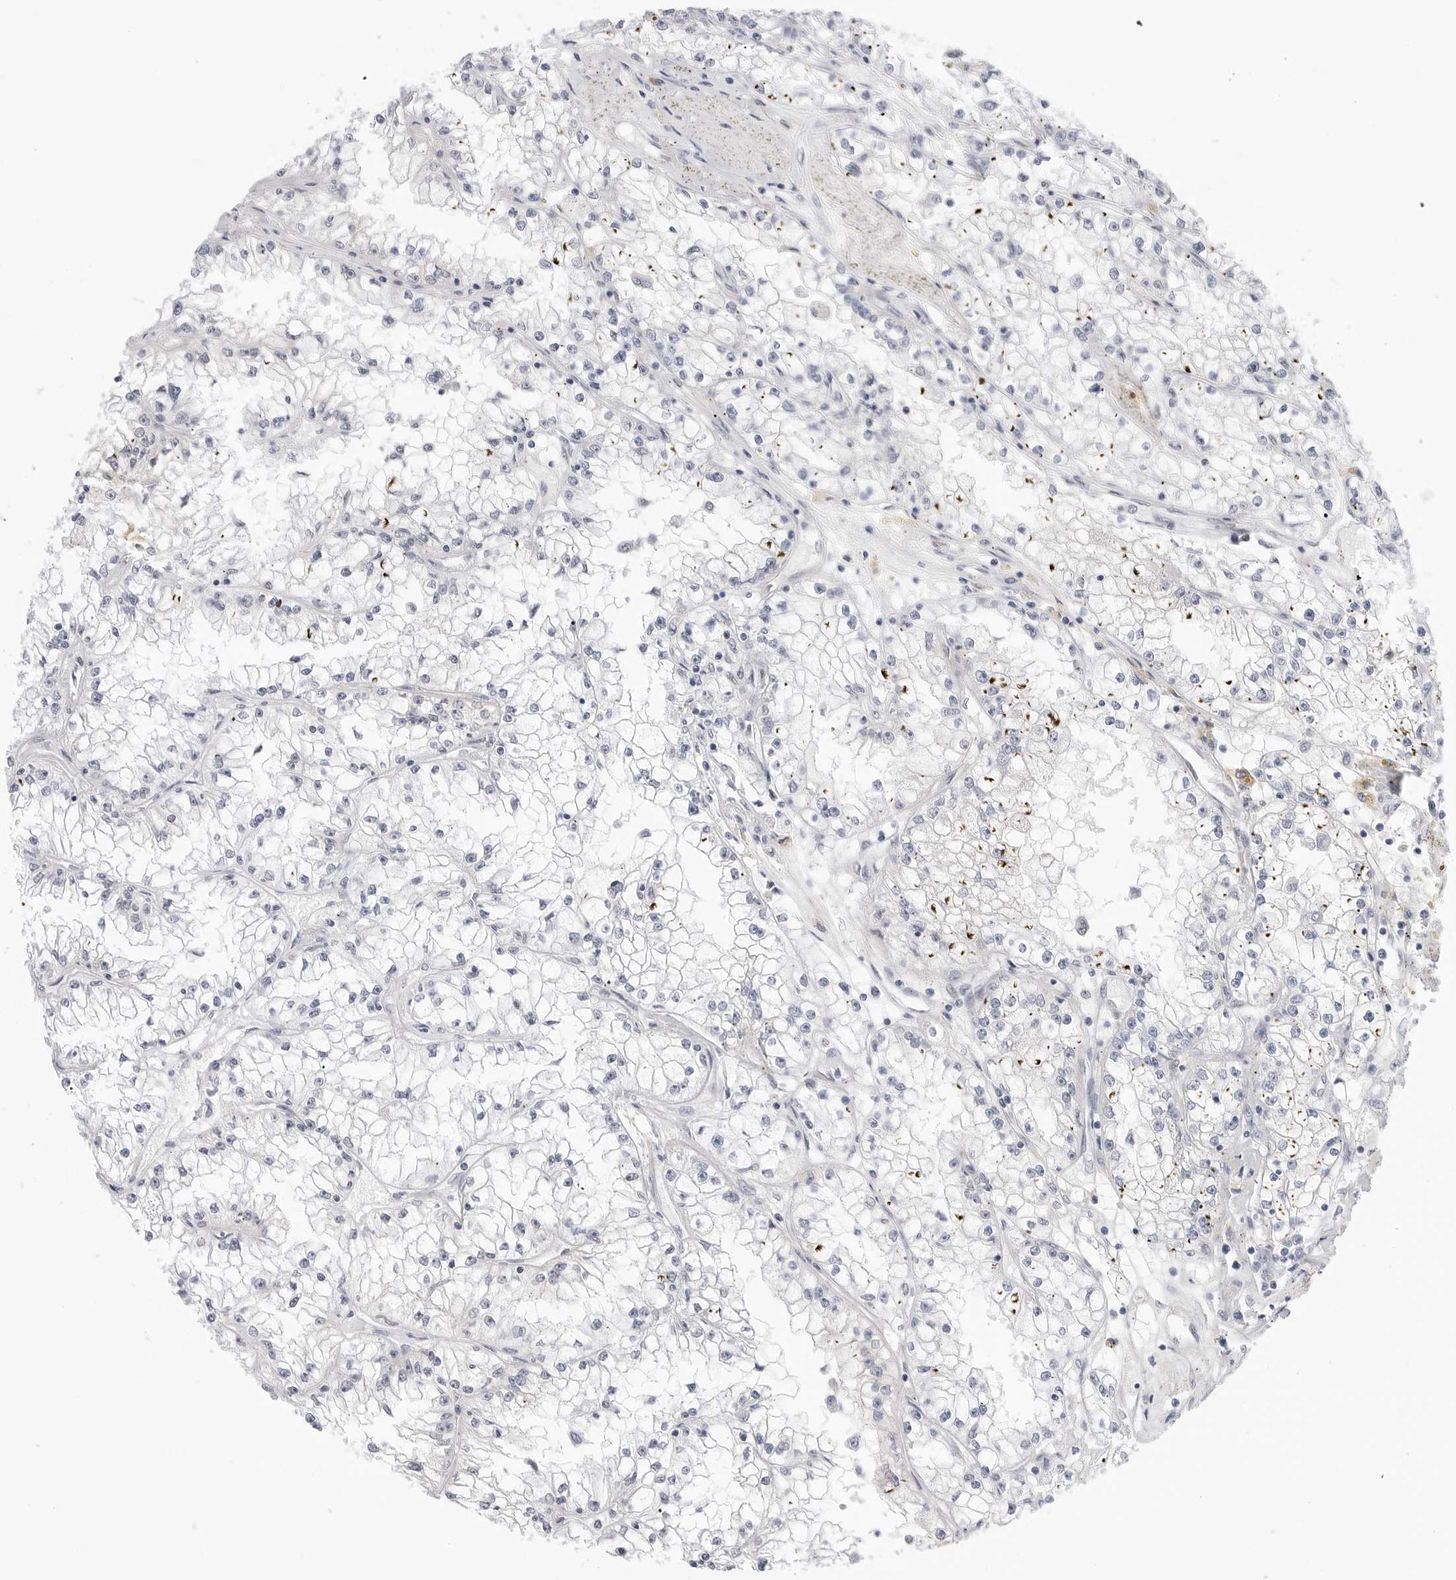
{"staining": {"intensity": "negative", "quantity": "none", "location": "none"}, "tissue": "renal cancer", "cell_type": "Tumor cells", "image_type": "cancer", "snomed": [{"axis": "morphology", "description": "Adenocarcinoma, NOS"}, {"axis": "topography", "description": "Kidney"}], "caption": "Tumor cells are negative for protein expression in human renal cancer. The staining is performed using DAB (3,3'-diaminobenzidine) brown chromogen with nuclei counter-stained in using hematoxylin.", "gene": "C1orf162", "patient": {"sex": "male", "age": 56}}